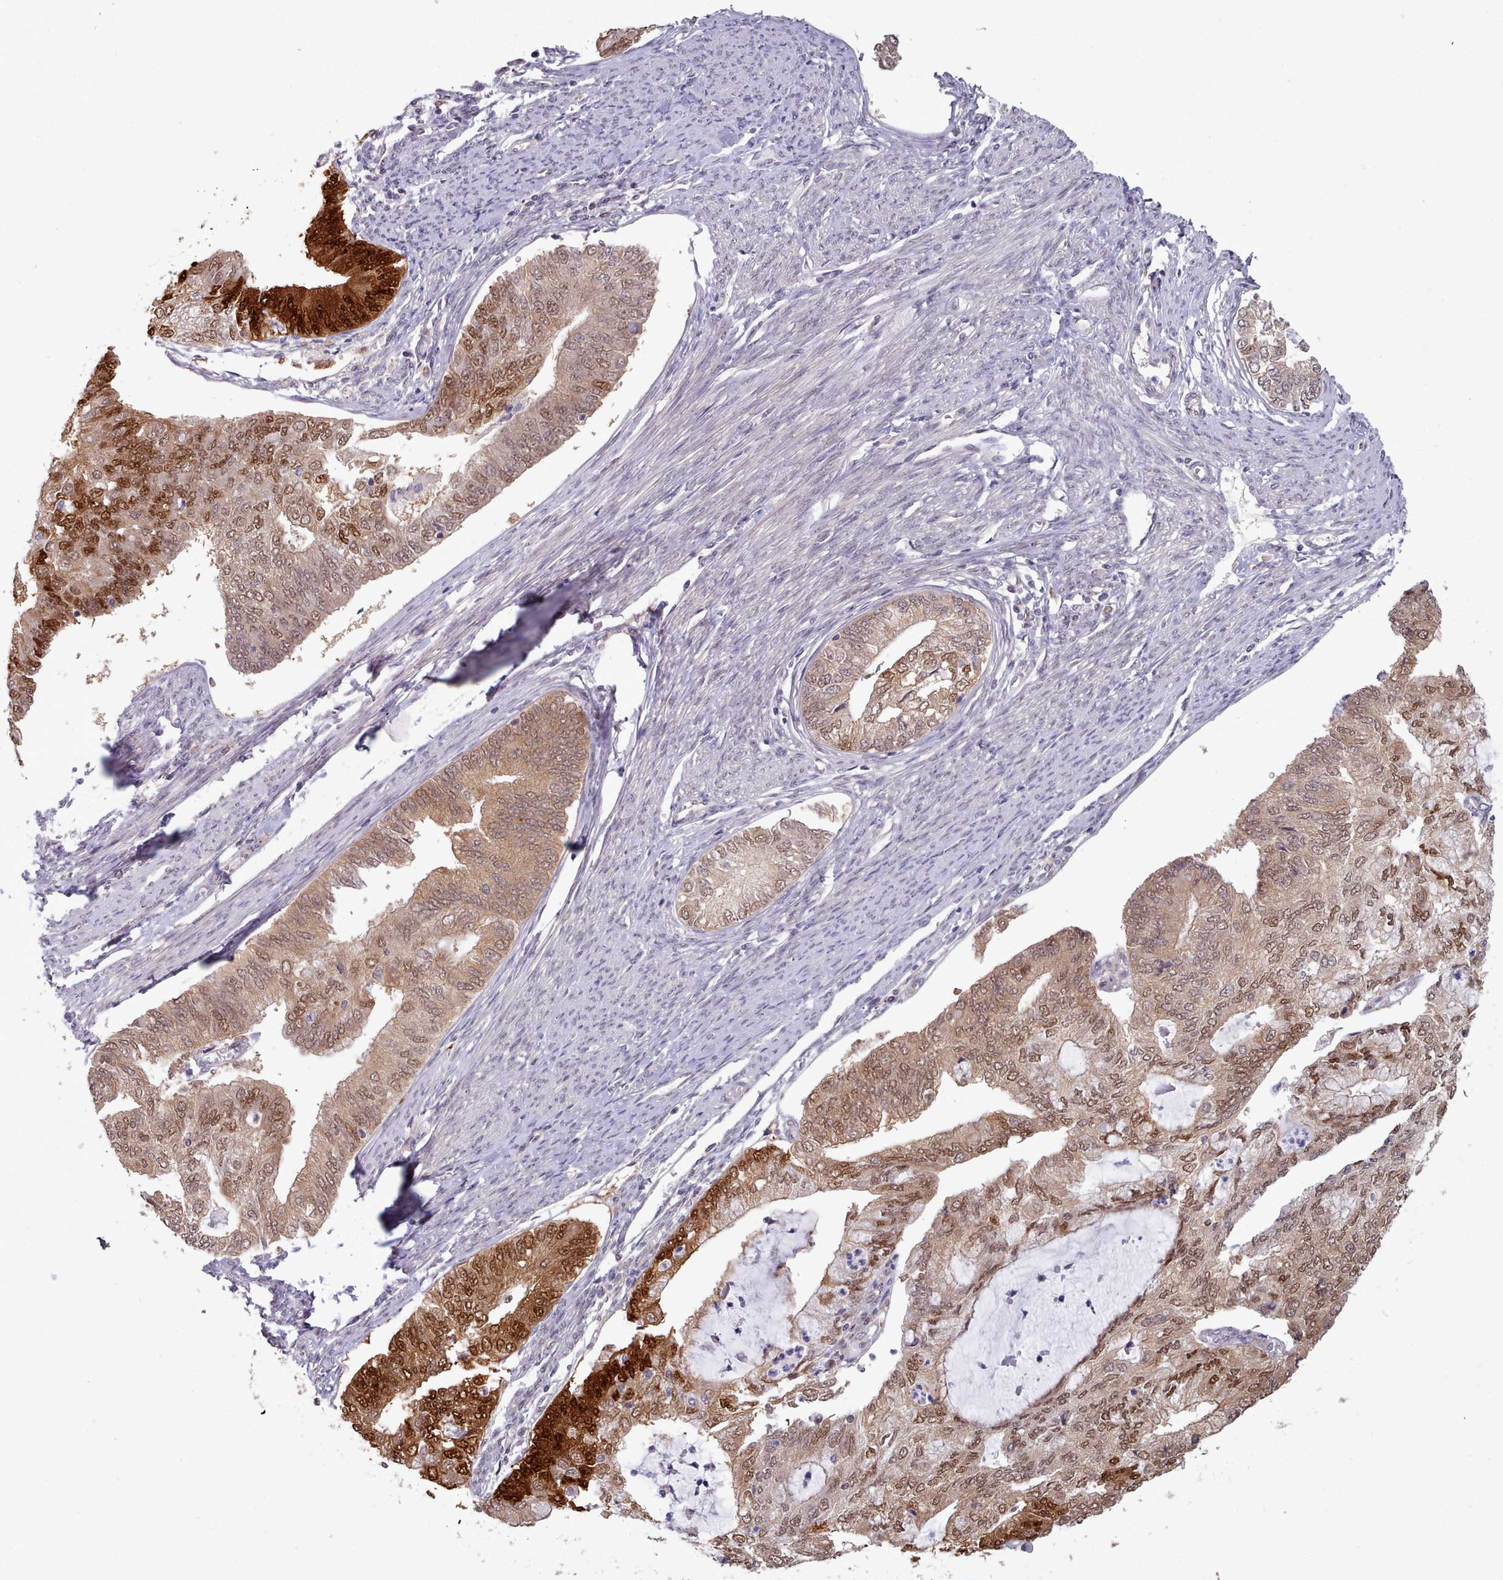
{"staining": {"intensity": "strong", "quantity": "25%-75%", "location": "cytoplasmic/membranous,nuclear"}, "tissue": "endometrial cancer", "cell_type": "Tumor cells", "image_type": "cancer", "snomed": [{"axis": "morphology", "description": "Adenocarcinoma, NOS"}, {"axis": "topography", "description": "Endometrium"}], "caption": "Immunohistochemistry of endometrial cancer (adenocarcinoma) reveals high levels of strong cytoplasmic/membranous and nuclear positivity in about 25%-75% of tumor cells.", "gene": "CES3", "patient": {"sex": "female", "age": 68}}